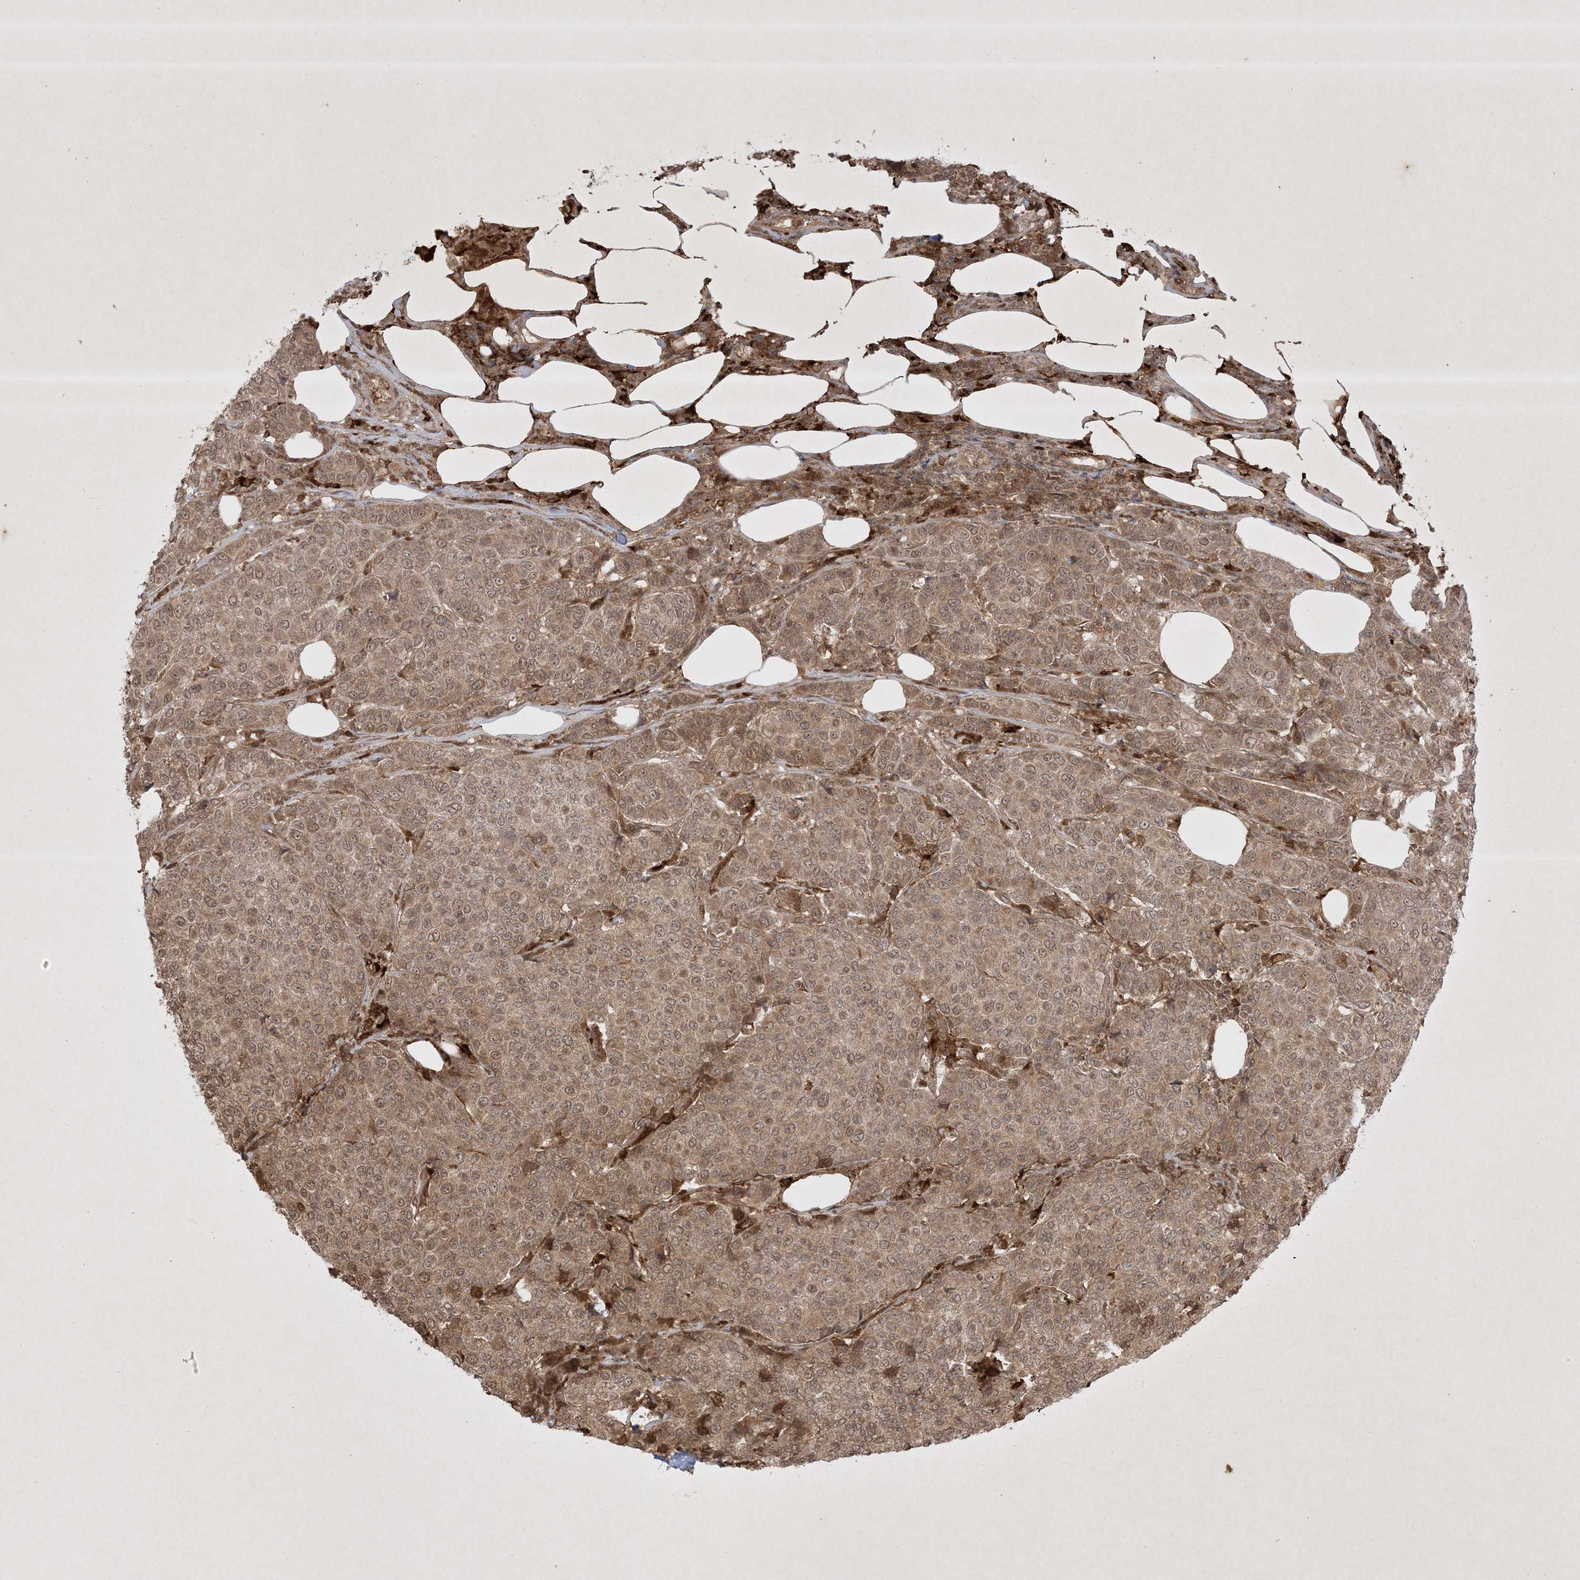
{"staining": {"intensity": "moderate", "quantity": ">75%", "location": "cytoplasmic/membranous,nuclear"}, "tissue": "breast cancer", "cell_type": "Tumor cells", "image_type": "cancer", "snomed": [{"axis": "morphology", "description": "Duct carcinoma"}, {"axis": "topography", "description": "Breast"}], "caption": "Immunohistochemical staining of intraductal carcinoma (breast) exhibits medium levels of moderate cytoplasmic/membranous and nuclear protein staining in about >75% of tumor cells. (DAB (3,3'-diaminobenzidine) = brown stain, brightfield microscopy at high magnification).", "gene": "PTK6", "patient": {"sex": "female", "age": 55}}